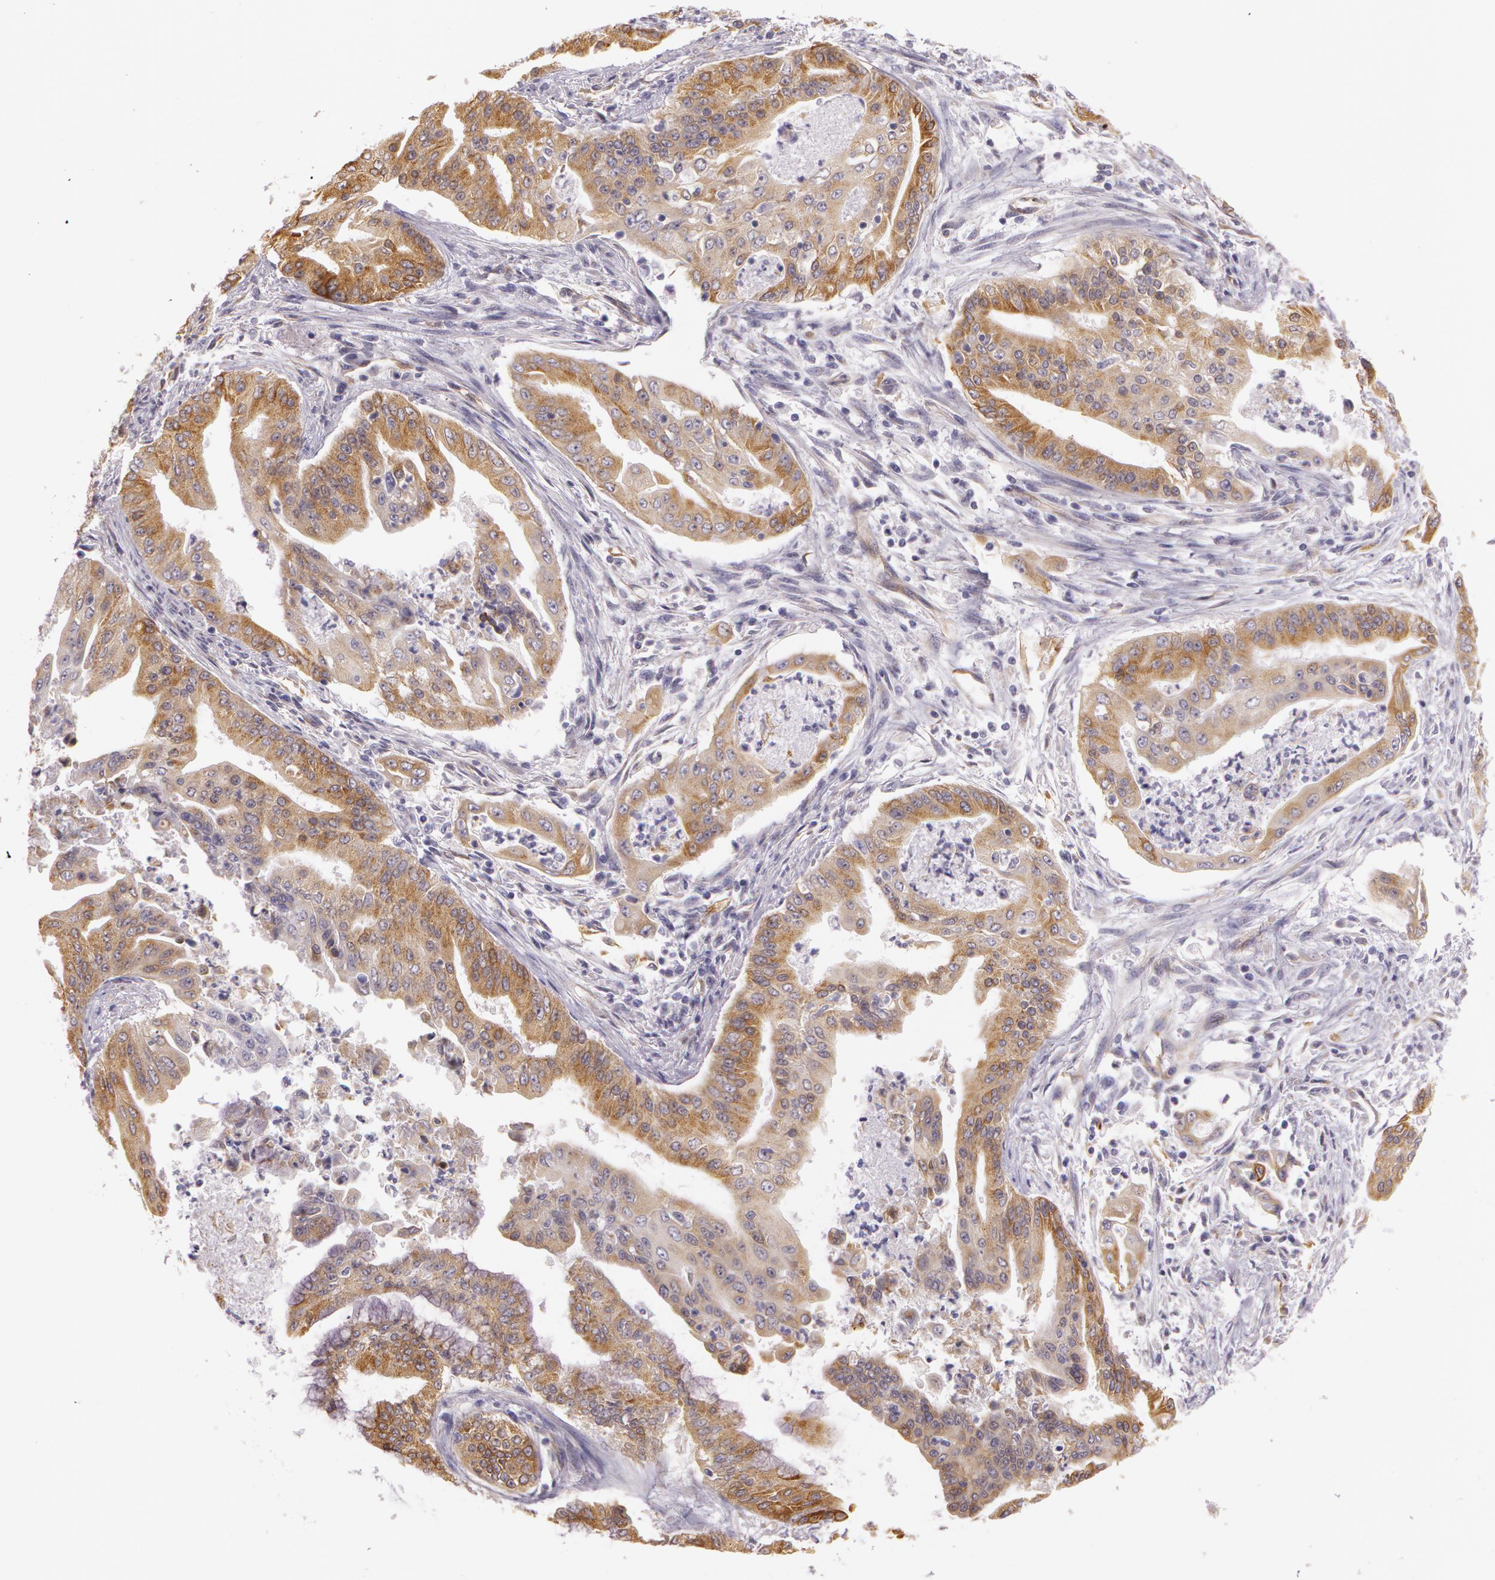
{"staining": {"intensity": "moderate", "quantity": ">75%", "location": "cytoplasmic/membranous"}, "tissue": "endometrial cancer", "cell_type": "Tumor cells", "image_type": "cancer", "snomed": [{"axis": "morphology", "description": "Adenocarcinoma, NOS"}, {"axis": "topography", "description": "Endometrium"}], "caption": "Immunohistochemical staining of human endometrial cancer exhibits medium levels of moderate cytoplasmic/membranous protein positivity in about >75% of tumor cells. Using DAB (3,3'-diaminobenzidine) (brown) and hematoxylin (blue) stains, captured at high magnification using brightfield microscopy.", "gene": "APP", "patient": {"sex": "female", "age": 63}}